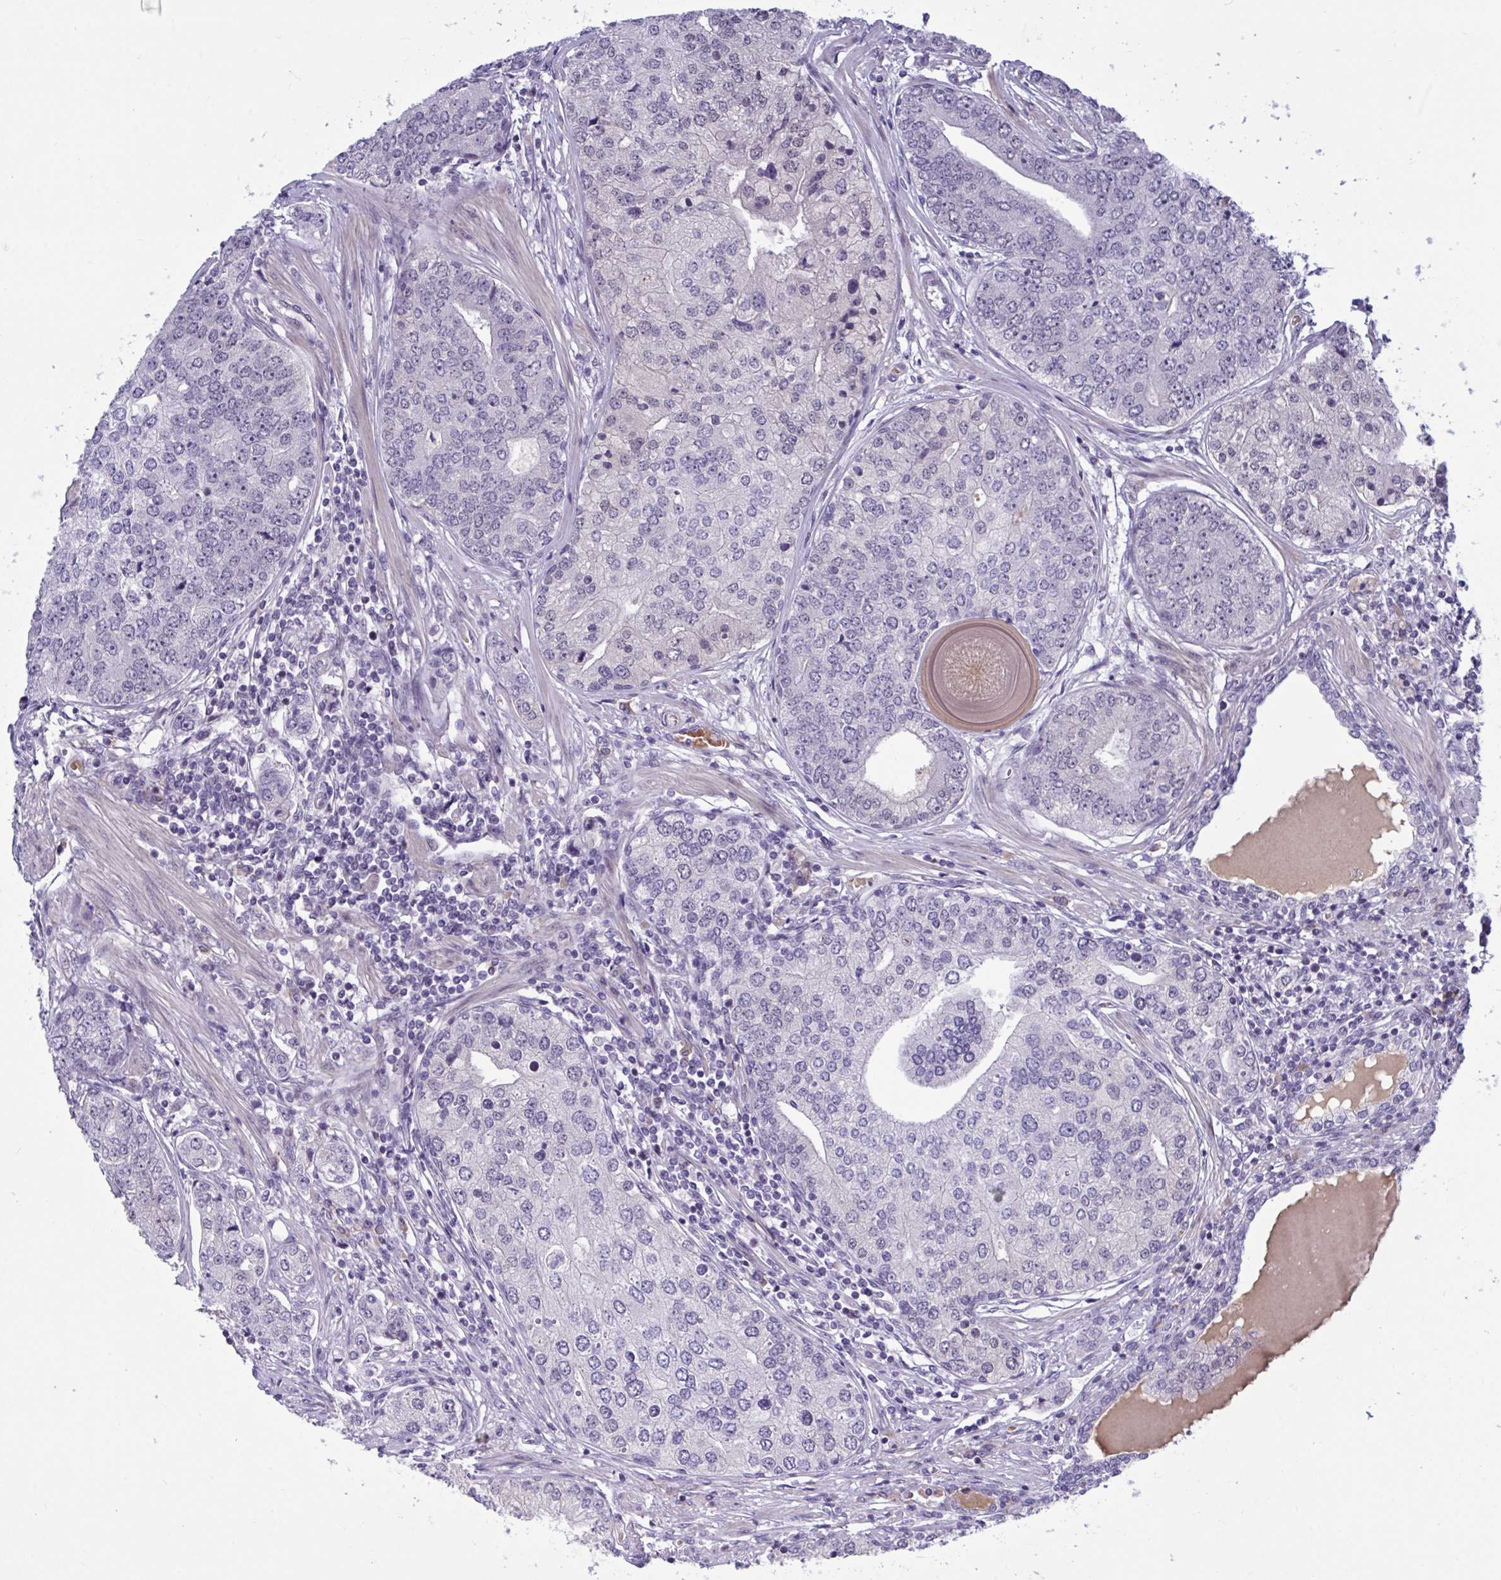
{"staining": {"intensity": "negative", "quantity": "none", "location": "none"}, "tissue": "prostate cancer", "cell_type": "Tumor cells", "image_type": "cancer", "snomed": [{"axis": "morphology", "description": "Adenocarcinoma, High grade"}, {"axis": "topography", "description": "Prostate"}], "caption": "Immunohistochemistry of prostate high-grade adenocarcinoma reveals no positivity in tumor cells. (DAB (3,3'-diaminobenzidine) immunohistochemistry (IHC), high magnification).", "gene": "CNGB3", "patient": {"sex": "male", "age": 60}}